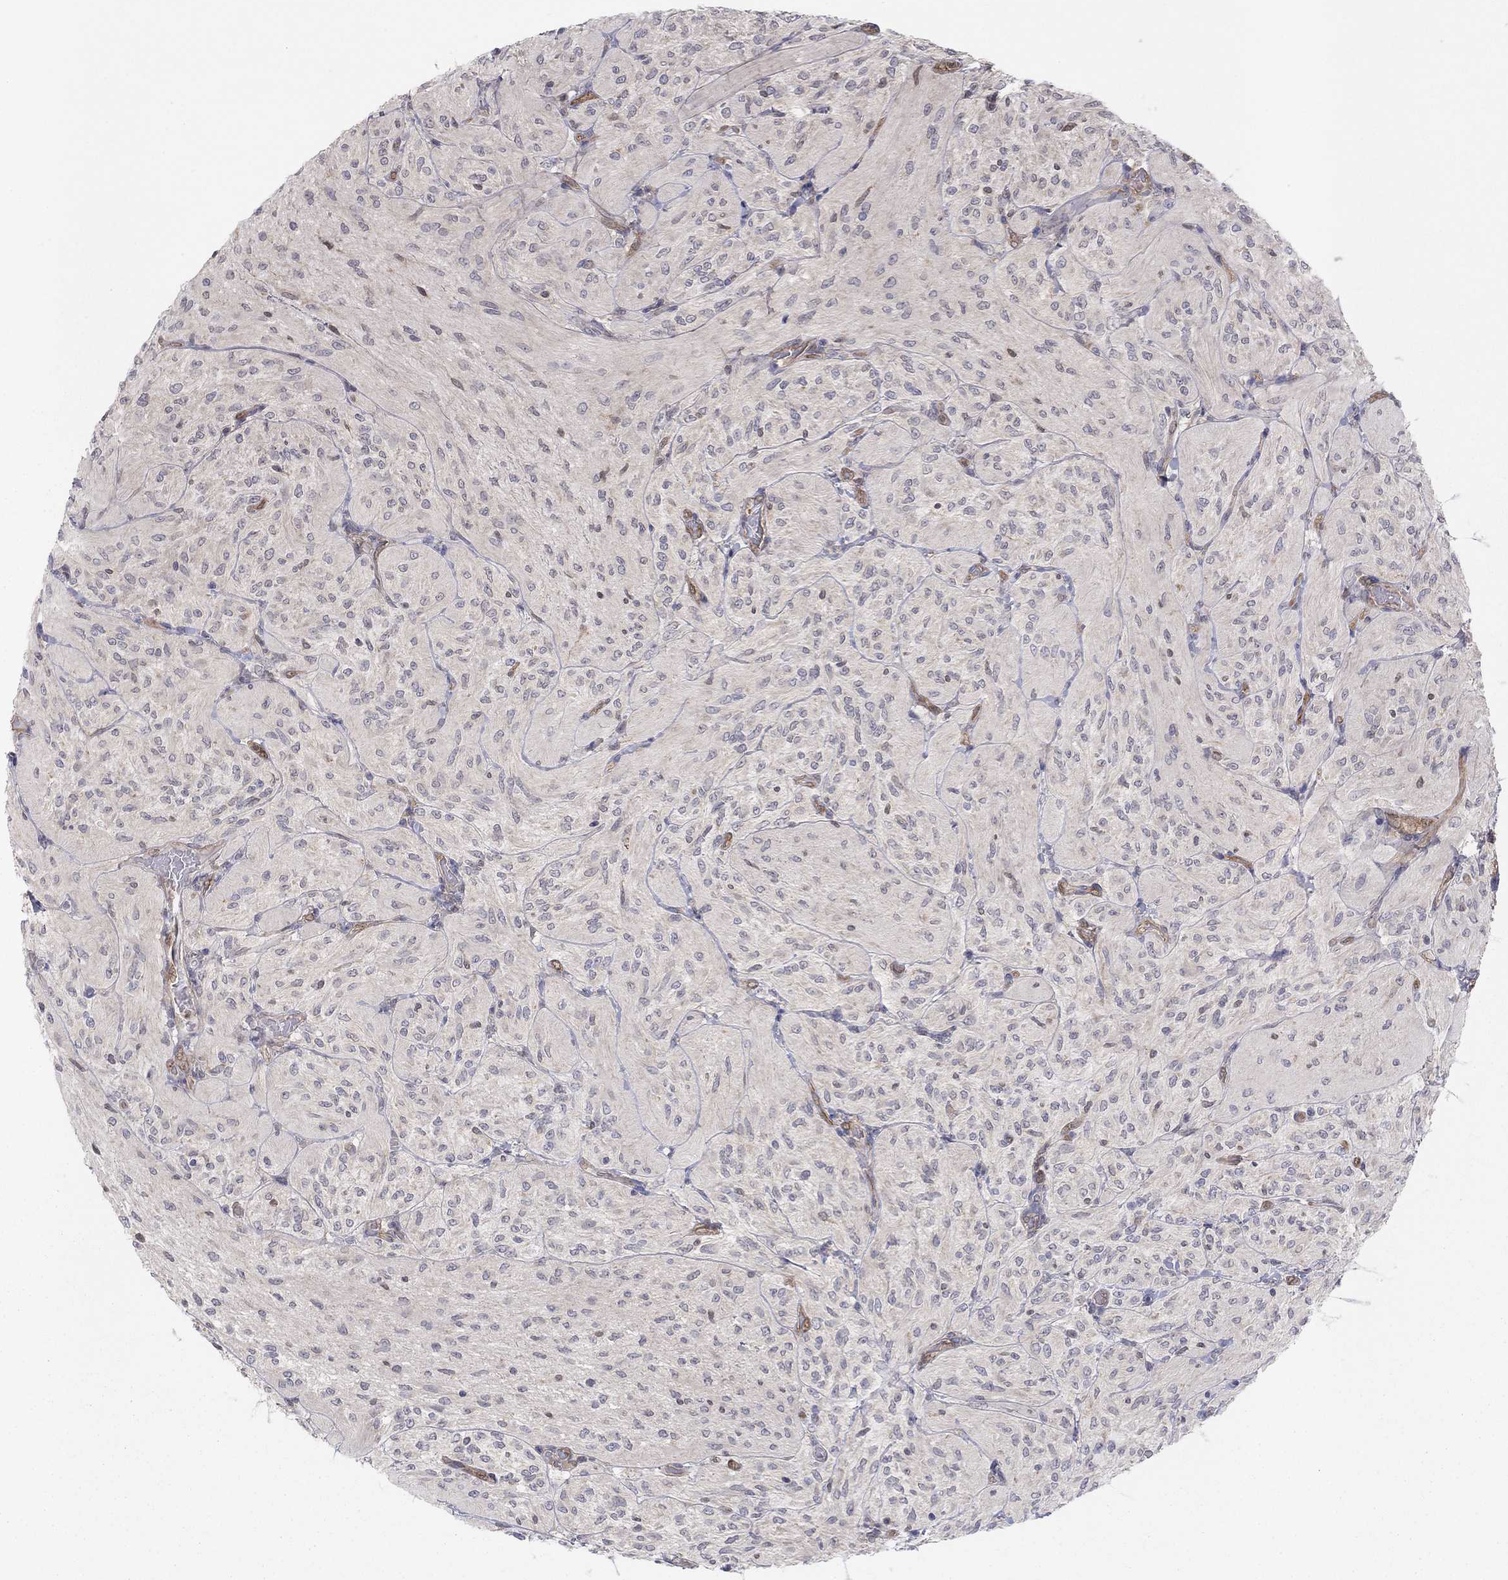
{"staining": {"intensity": "negative", "quantity": "none", "location": "none"}, "tissue": "glioma", "cell_type": "Tumor cells", "image_type": "cancer", "snomed": [{"axis": "morphology", "description": "Glioma, malignant, Low grade"}, {"axis": "topography", "description": "Brain"}], "caption": "Protein analysis of glioma shows no significant expression in tumor cells. Nuclei are stained in blue.", "gene": "PDXK", "patient": {"sex": "male", "age": 3}}